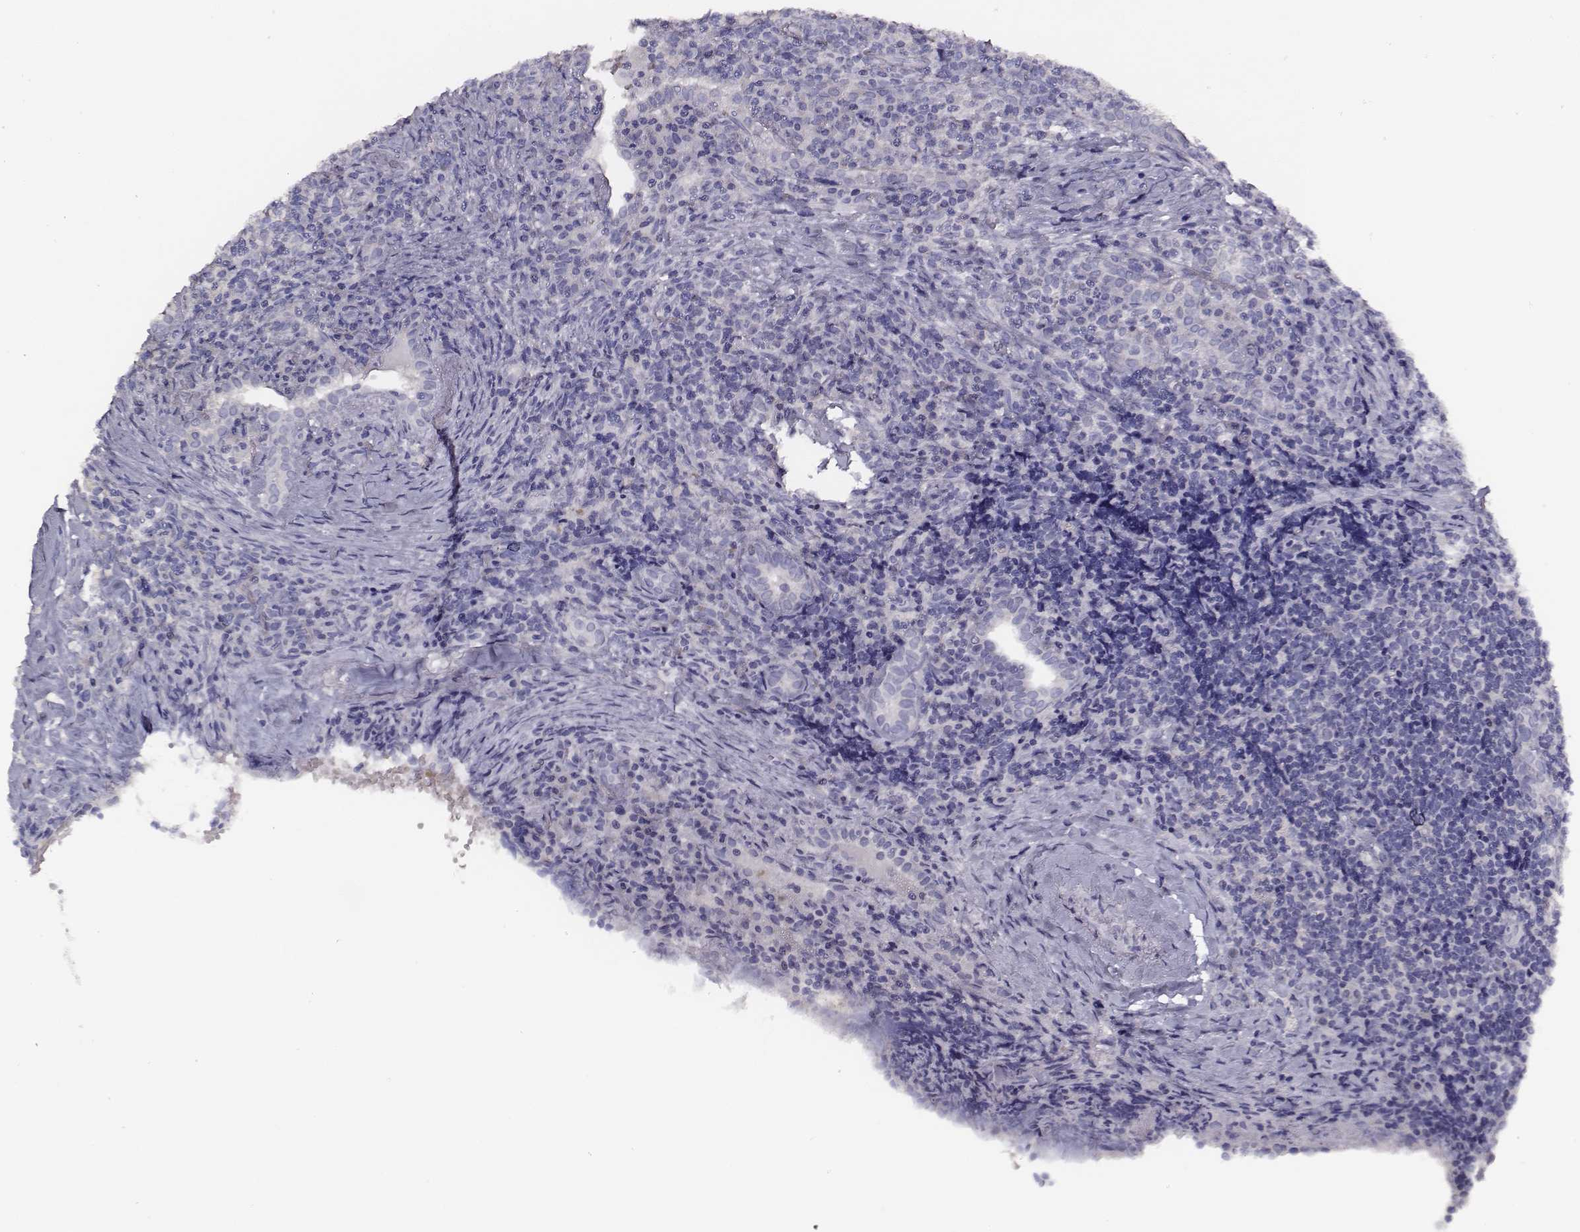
{"staining": {"intensity": "negative", "quantity": "none", "location": "none"}, "tissue": "lymphoma", "cell_type": "Tumor cells", "image_type": "cancer", "snomed": [{"axis": "morphology", "description": "Hodgkin's disease, NOS"}, {"axis": "topography", "description": "Lung"}], "caption": "High power microscopy histopathology image of an immunohistochemistry image of Hodgkin's disease, revealing no significant staining in tumor cells. (Brightfield microscopy of DAB IHC at high magnification).", "gene": "AADAT", "patient": {"sex": "male", "age": 17}}